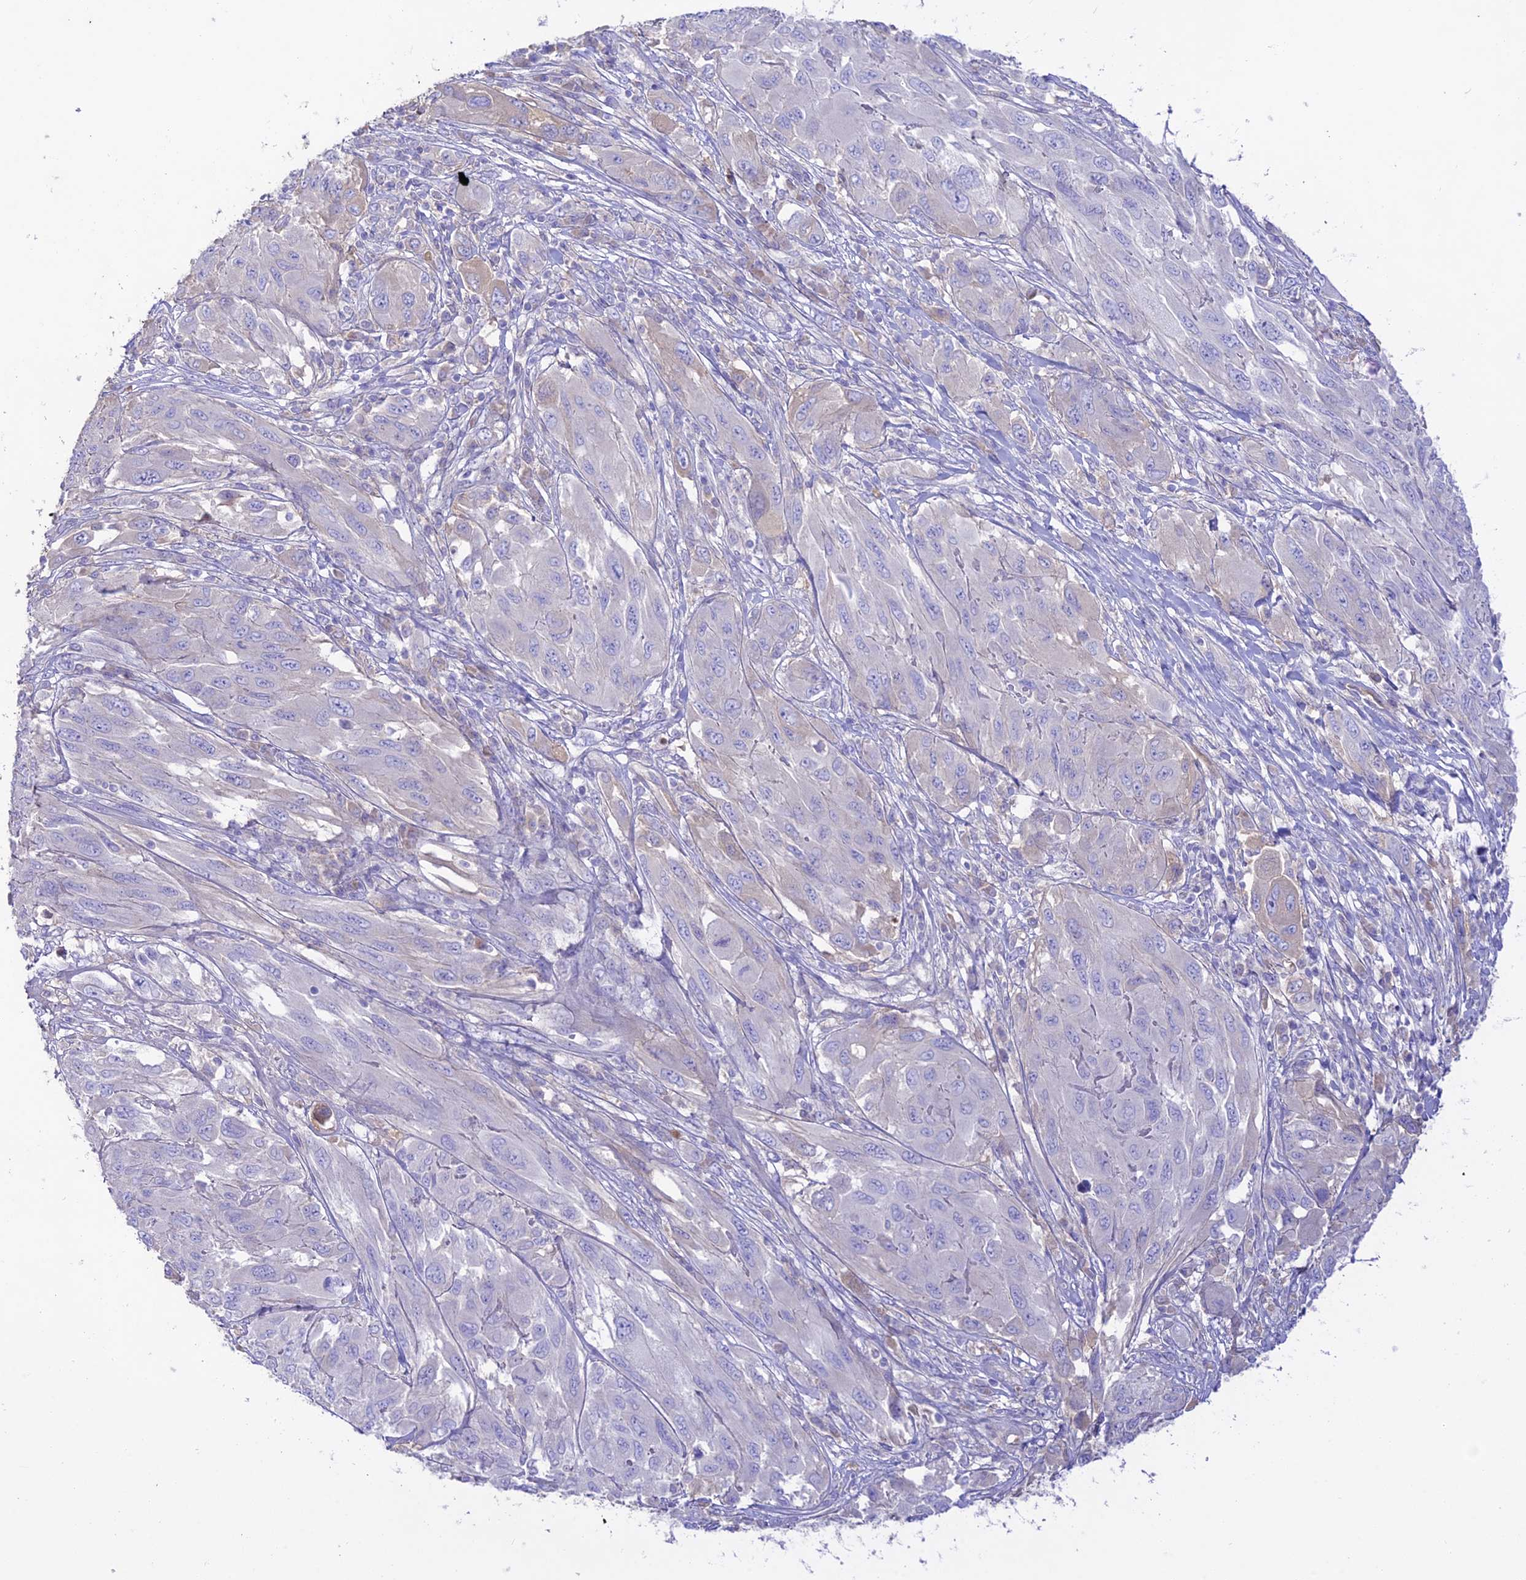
{"staining": {"intensity": "negative", "quantity": "none", "location": "none"}, "tissue": "melanoma", "cell_type": "Tumor cells", "image_type": "cancer", "snomed": [{"axis": "morphology", "description": "Malignant melanoma, NOS"}, {"axis": "topography", "description": "Skin"}], "caption": "The histopathology image exhibits no staining of tumor cells in melanoma. The staining was performed using DAB (3,3'-diaminobenzidine) to visualize the protein expression in brown, while the nuclei were stained in blue with hematoxylin (Magnification: 20x).", "gene": "NLRP9", "patient": {"sex": "female", "age": 91}}